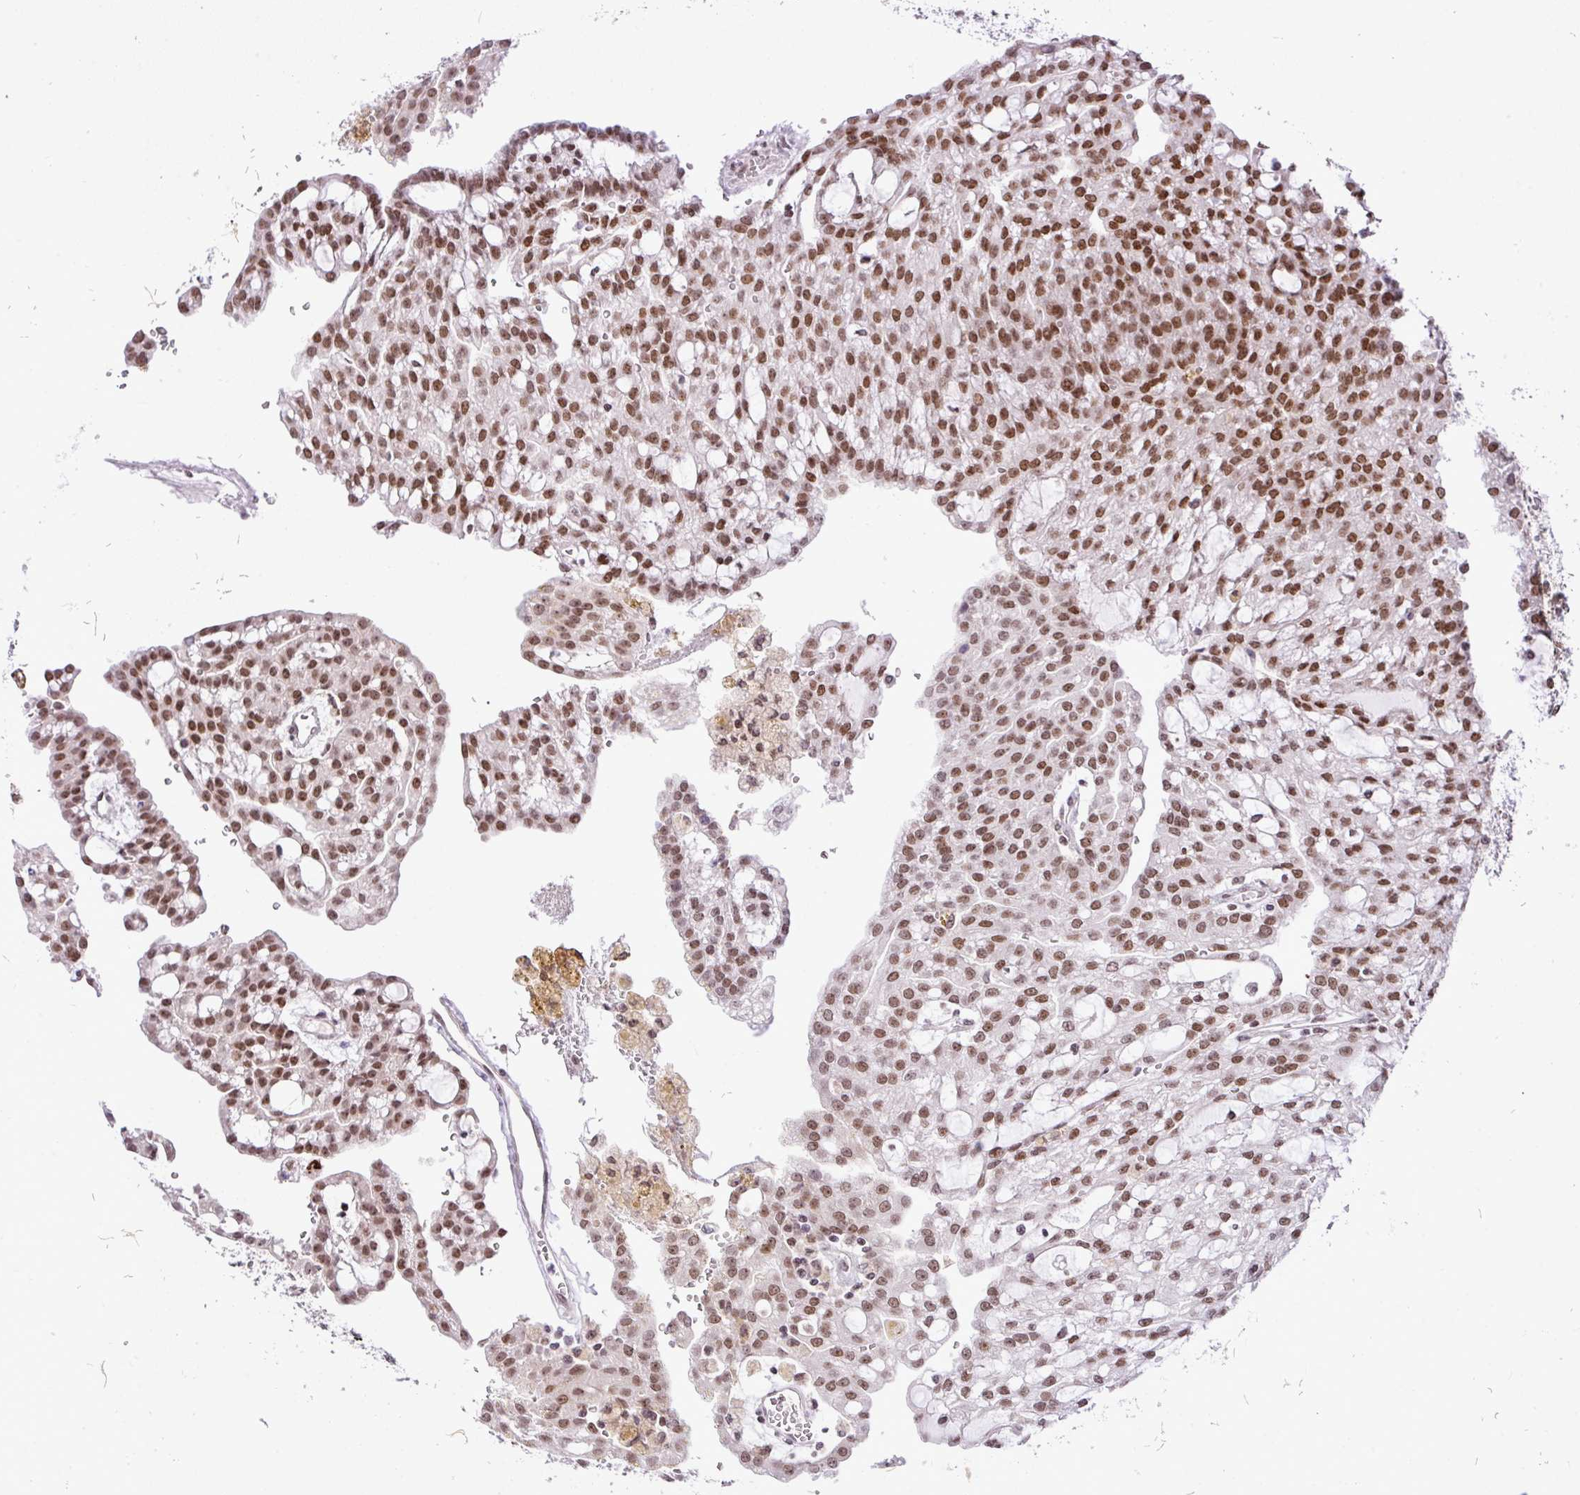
{"staining": {"intensity": "moderate", "quantity": ">75%", "location": "nuclear"}, "tissue": "renal cancer", "cell_type": "Tumor cells", "image_type": "cancer", "snomed": [{"axis": "morphology", "description": "Adenocarcinoma, NOS"}, {"axis": "topography", "description": "Kidney"}], "caption": "A brown stain labels moderate nuclear expression of a protein in adenocarcinoma (renal) tumor cells.", "gene": "CCDC137", "patient": {"sex": "male", "age": 63}}